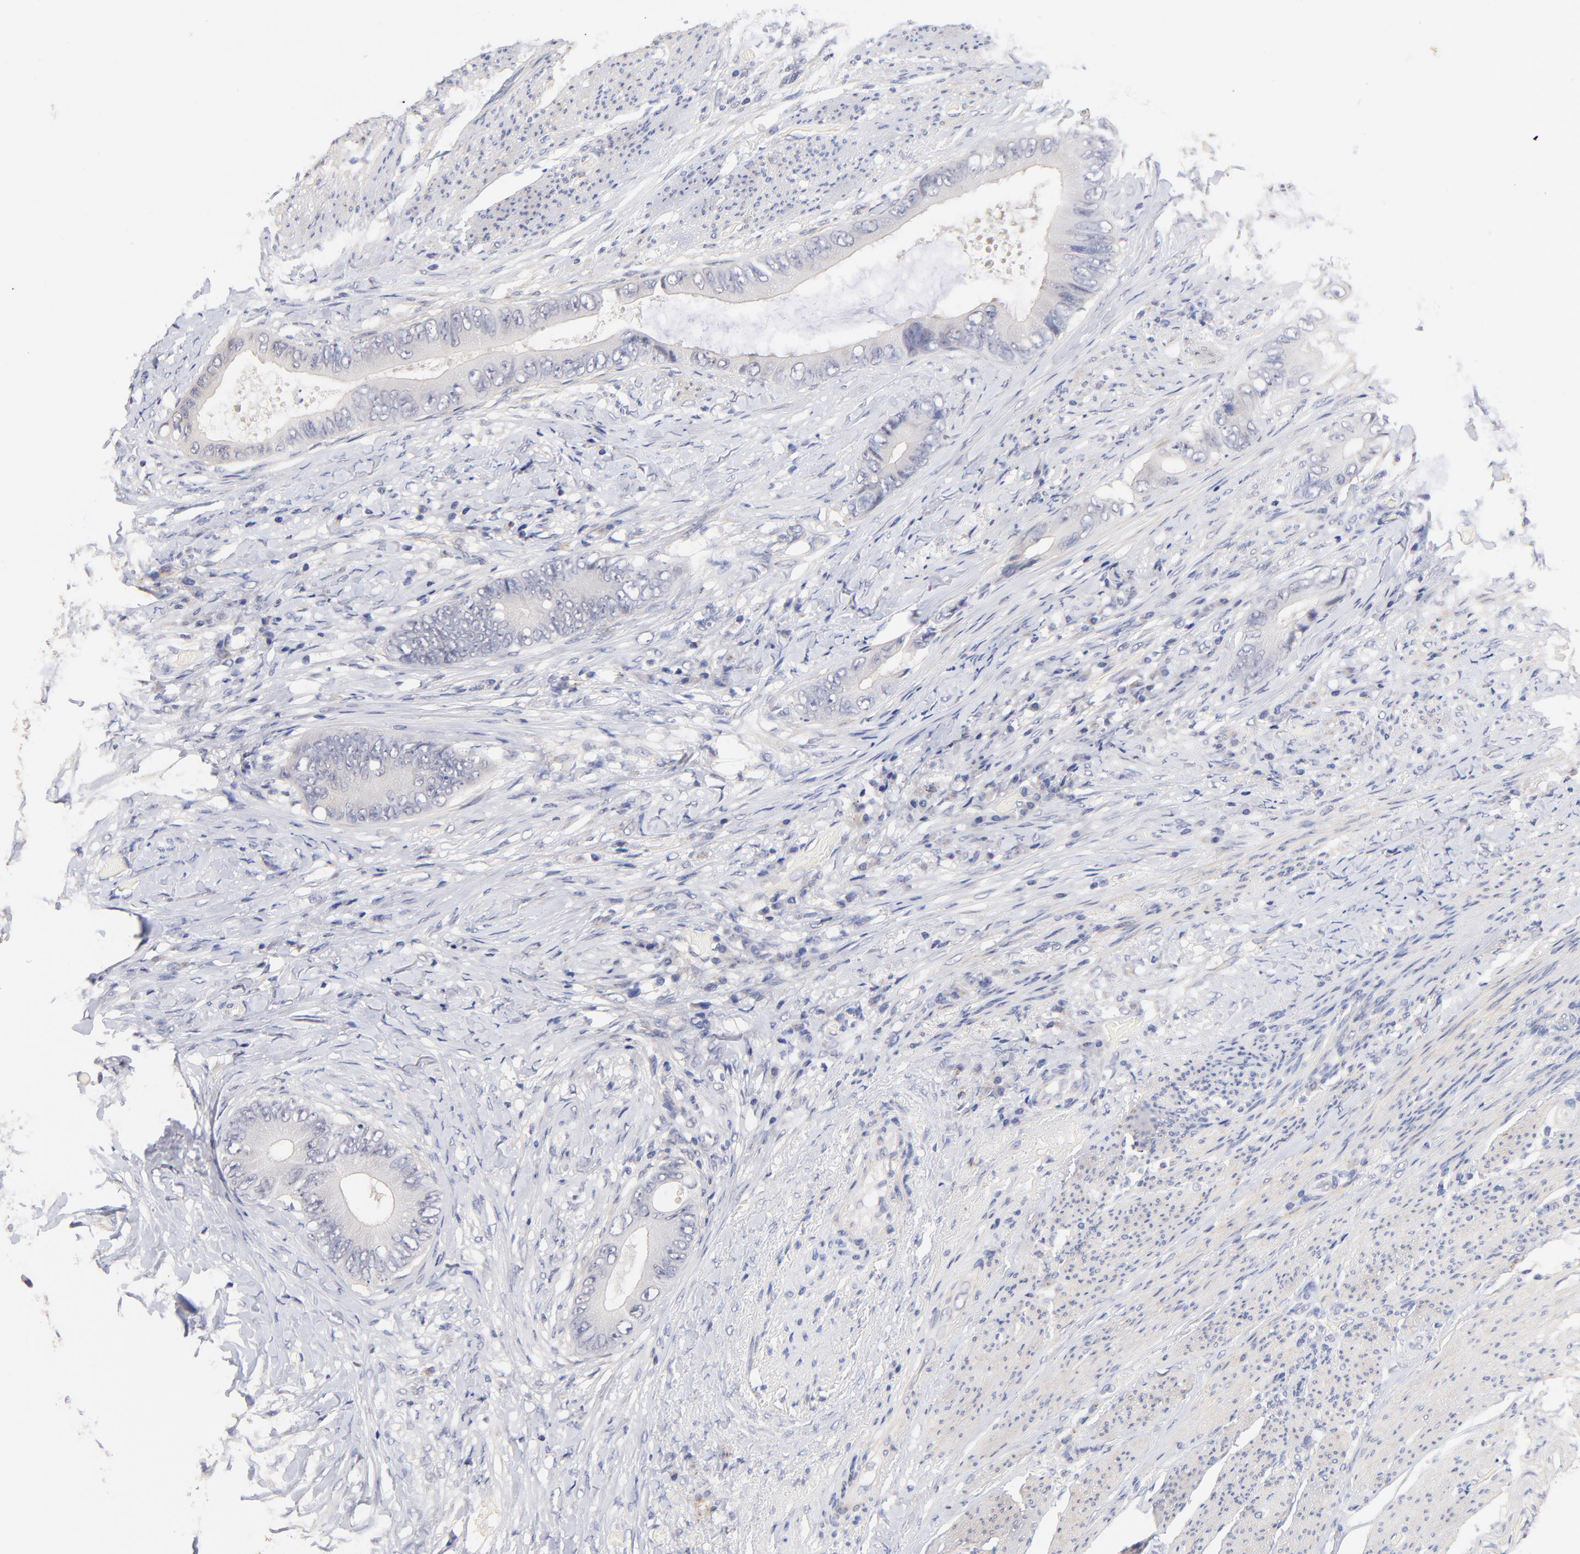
{"staining": {"intensity": "negative", "quantity": "none", "location": "none"}, "tissue": "colorectal cancer", "cell_type": "Tumor cells", "image_type": "cancer", "snomed": [{"axis": "morphology", "description": "Normal tissue, NOS"}, {"axis": "morphology", "description": "Adenocarcinoma, NOS"}, {"axis": "topography", "description": "Rectum"}, {"axis": "topography", "description": "Peripheral nerve tissue"}], "caption": "Protein analysis of adenocarcinoma (colorectal) displays no significant staining in tumor cells. (Stains: DAB (3,3'-diaminobenzidine) immunohistochemistry with hematoxylin counter stain, Microscopy: brightfield microscopy at high magnification).", "gene": "RIBC2", "patient": {"sex": "female", "age": 77}}